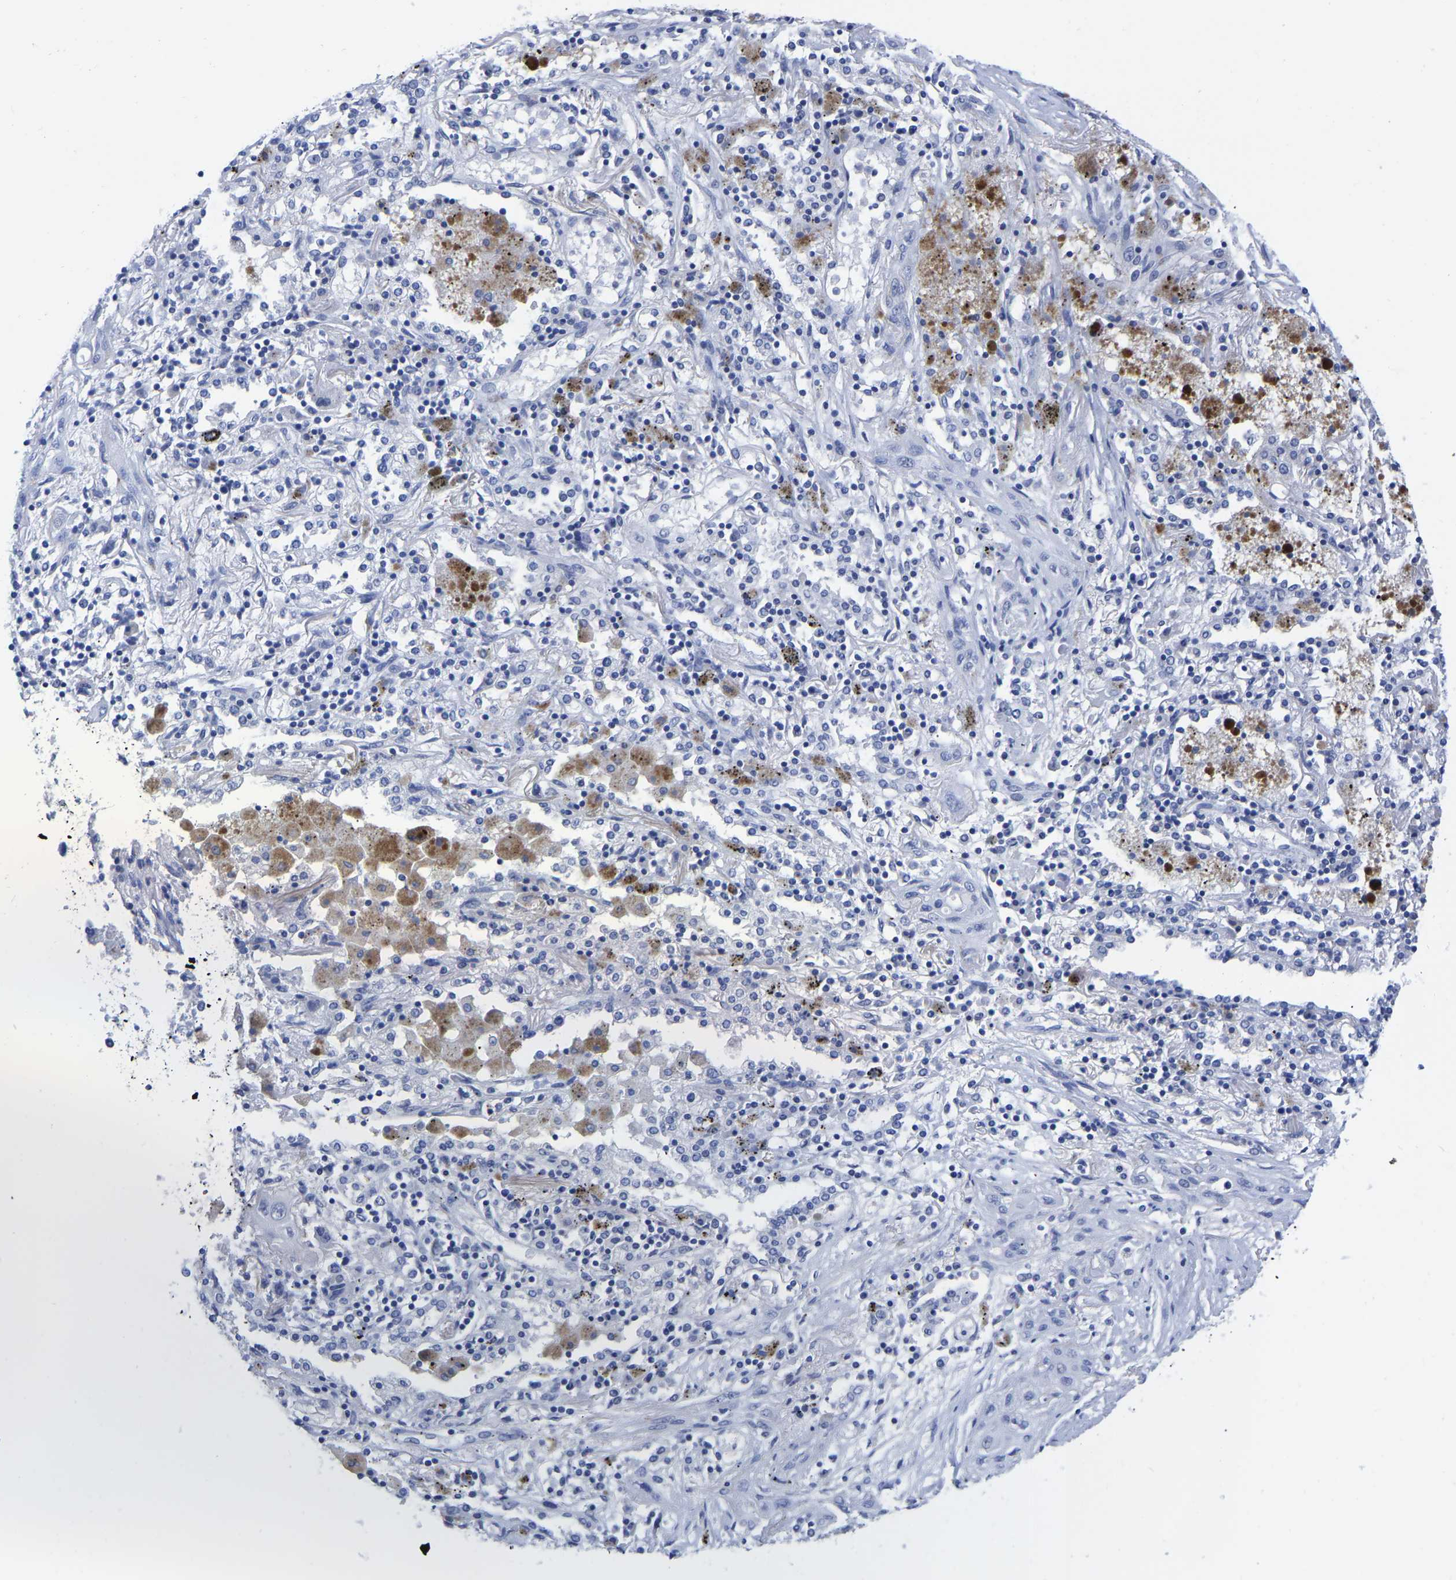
{"staining": {"intensity": "negative", "quantity": "none", "location": "none"}, "tissue": "lung cancer", "cell_type": "Tumor cells", "image_type": "cancer", "snomed": [{"axis": "morphology", "description": "Squamous cell carcinoma, NOS"}, {"axis": "topography", "description": "Lung"}], "caption": "Squamous cell carcinoma (lung) was stained to show a protein in brown. There is no significant expression in tumor cells.", "gene": "GPA33", "patient": {"sex": "female", "age": 47}}